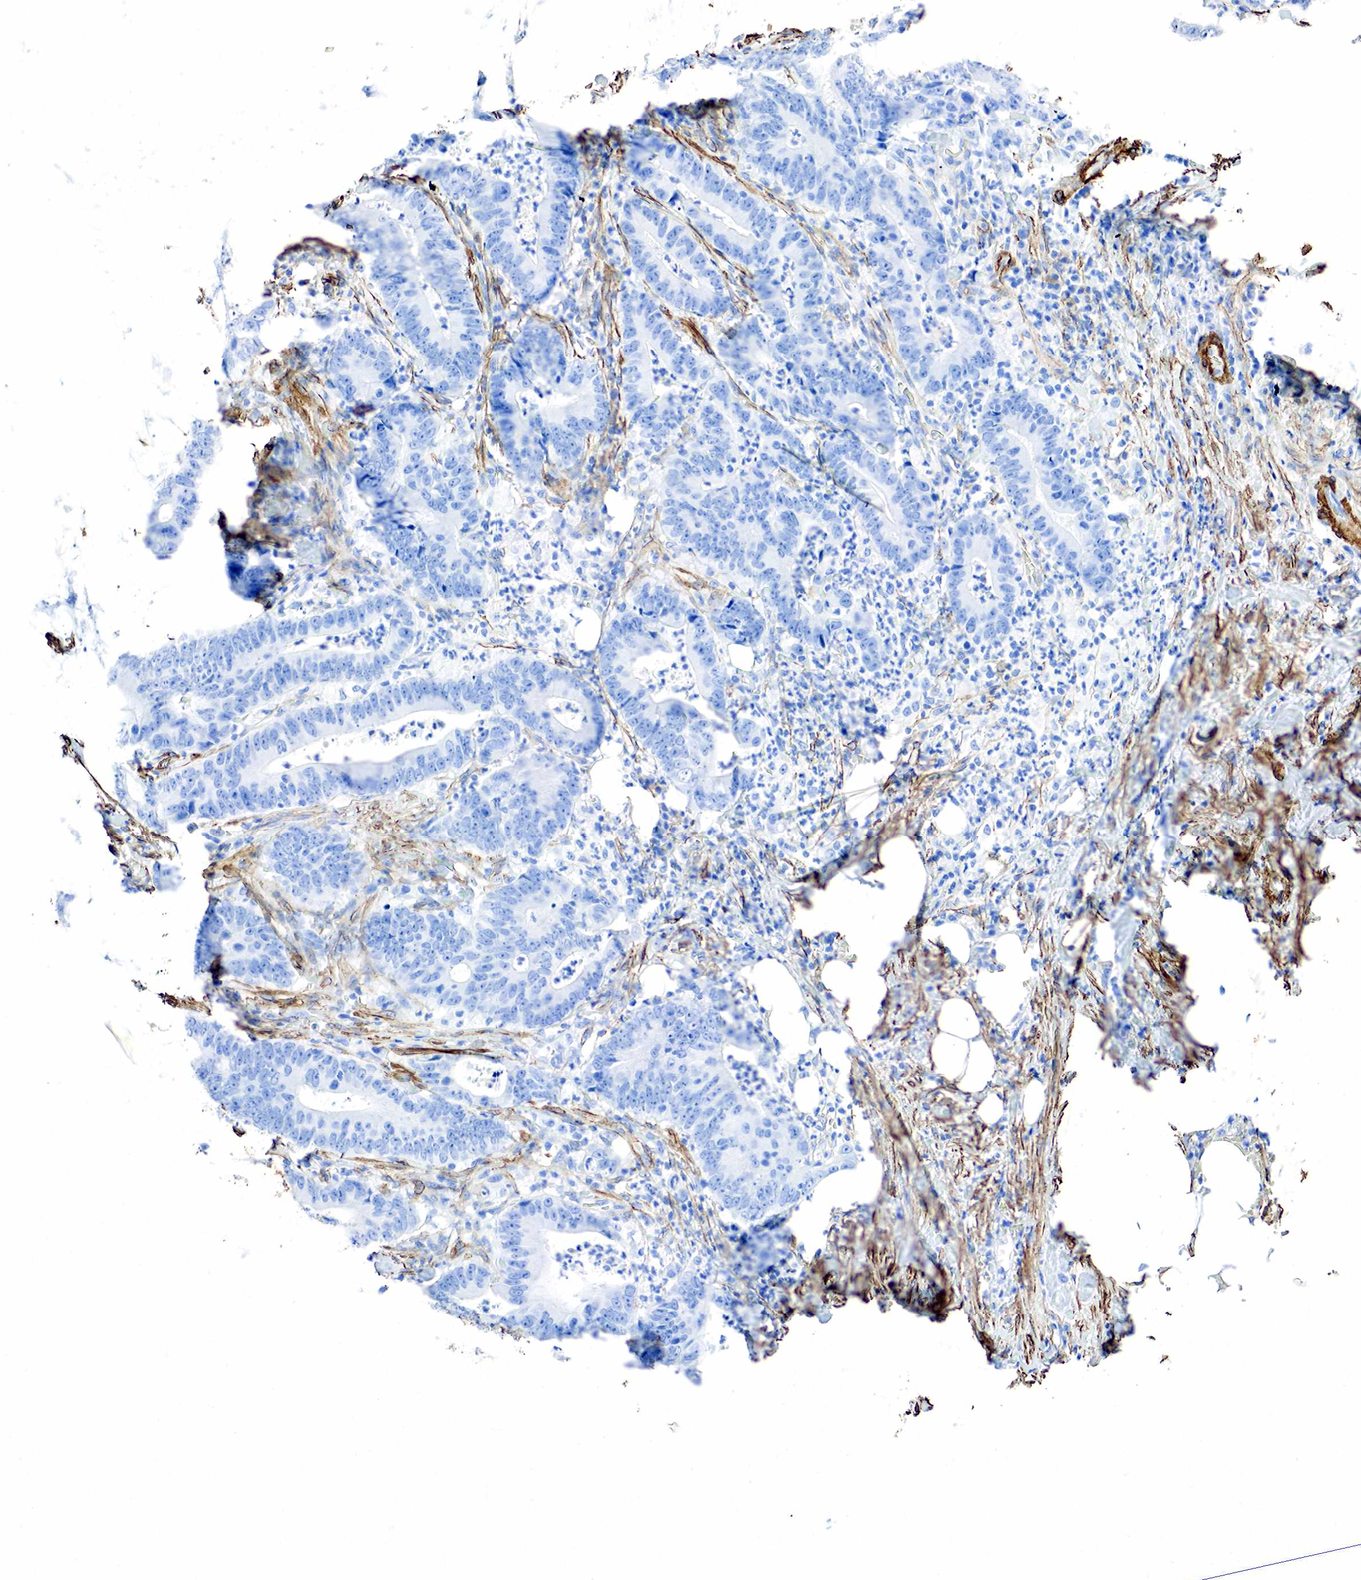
{"staining": {"intensity": "negative", "quantity": "none", "location": "none"}, "tissue": "colorectal cancer", "cell_type": "Tumor cells", "image_type": "cancer", "snomed": [{"axis": "morphology", "description": "Adenocarcinoma, NOS"}, {"axis": "topography", "description": "Colon"}], "caption": "This is an immunohistochemistry image of human colorectal cancer. There is no staining in tumor cells.", "gene": "ACTA1", "patient": {"sex": "female", "age": 76}}